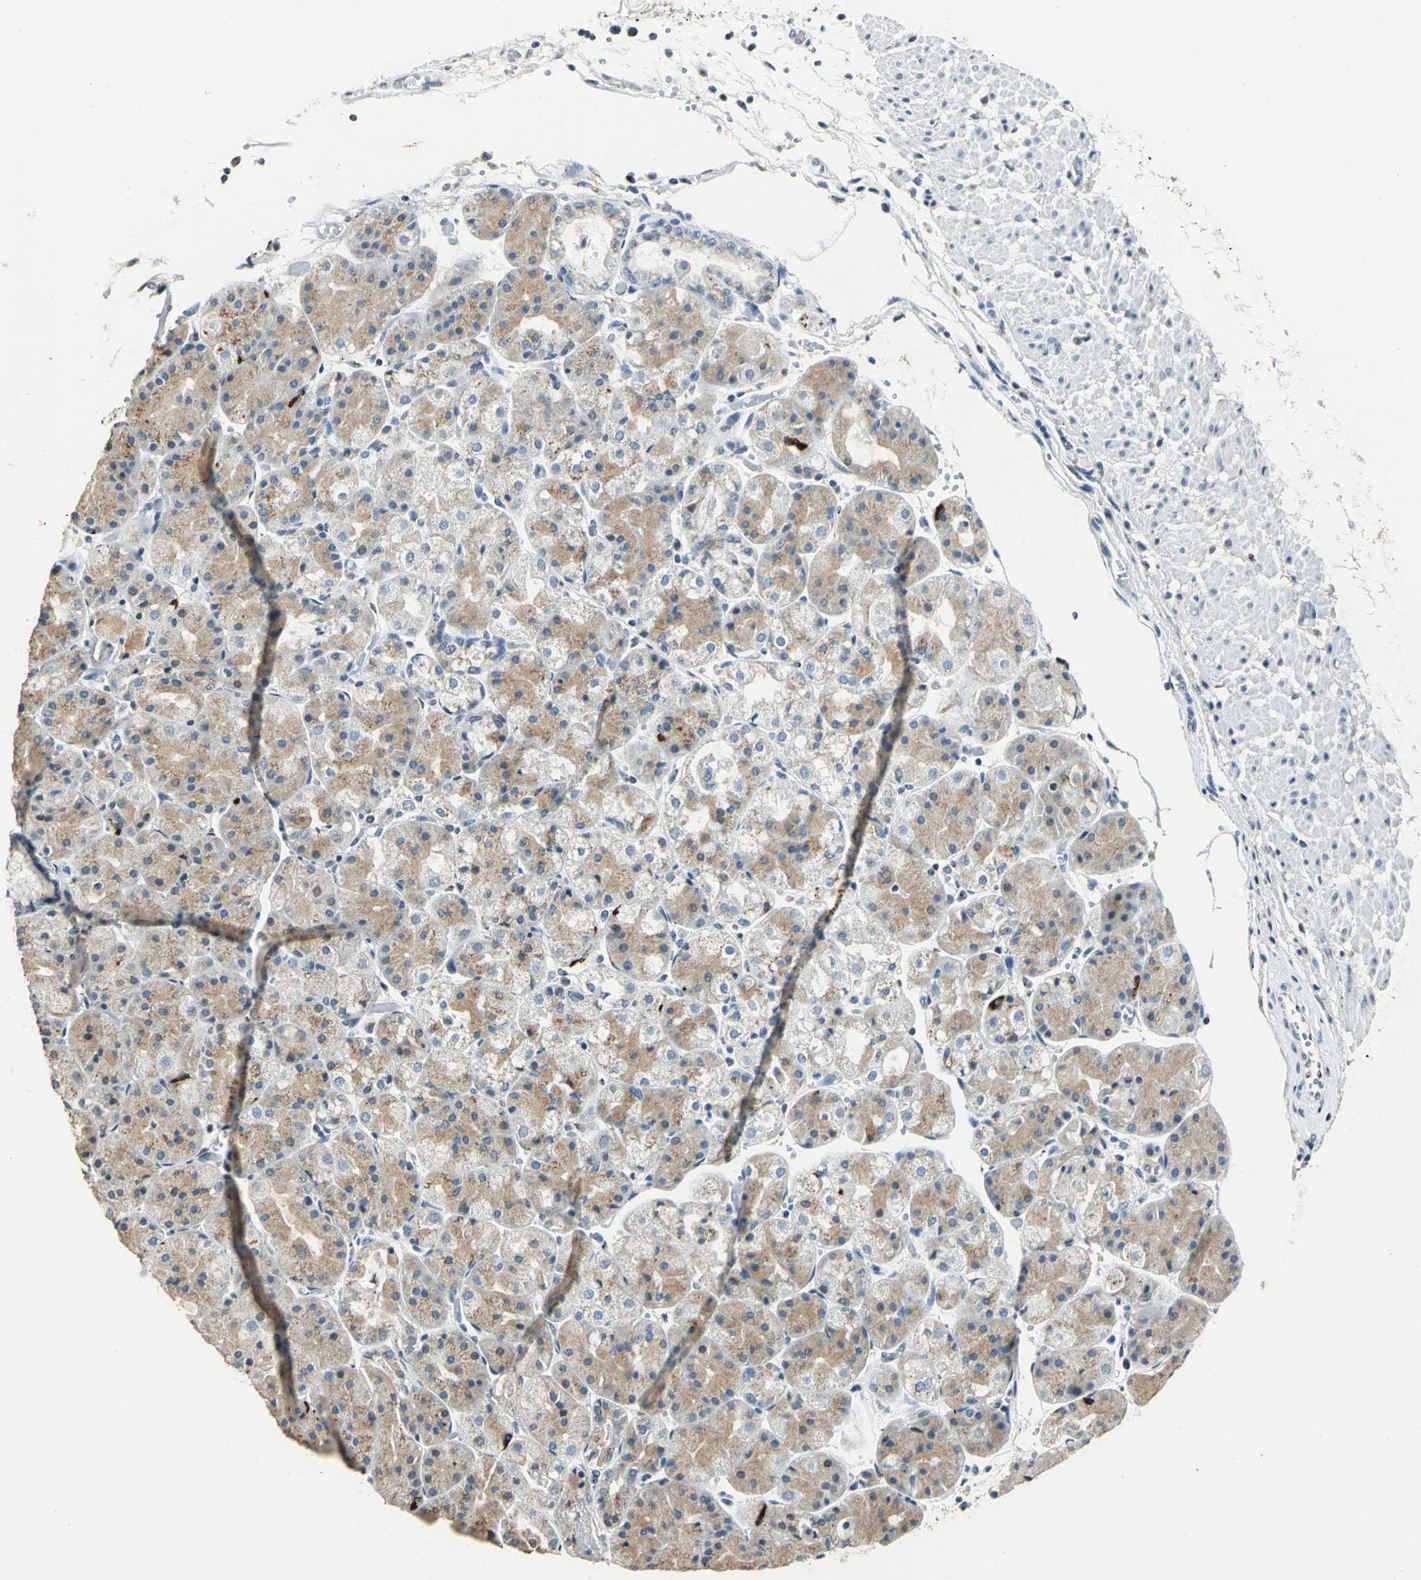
{"staining": {"intensity": "moderate", "quantity": "25%-75%", "location": "cytoplasmic/membranous"}, "tissue": "stomach", "cell_type": "Glandular cells", "image_type": "normal", "snomed": [{"axis": "morphology", "description": "Normal tissue, NOS"}, {"axis": "topography", "description": "Stomach, upper"}], "caption": "Protein staining of benign stomach reveals moderate cytoplasmic/membranous staining in about 25%-75% of glandular cells.", "gene": "TMEM115", "patient": {"sex": "male", "age": 72}}